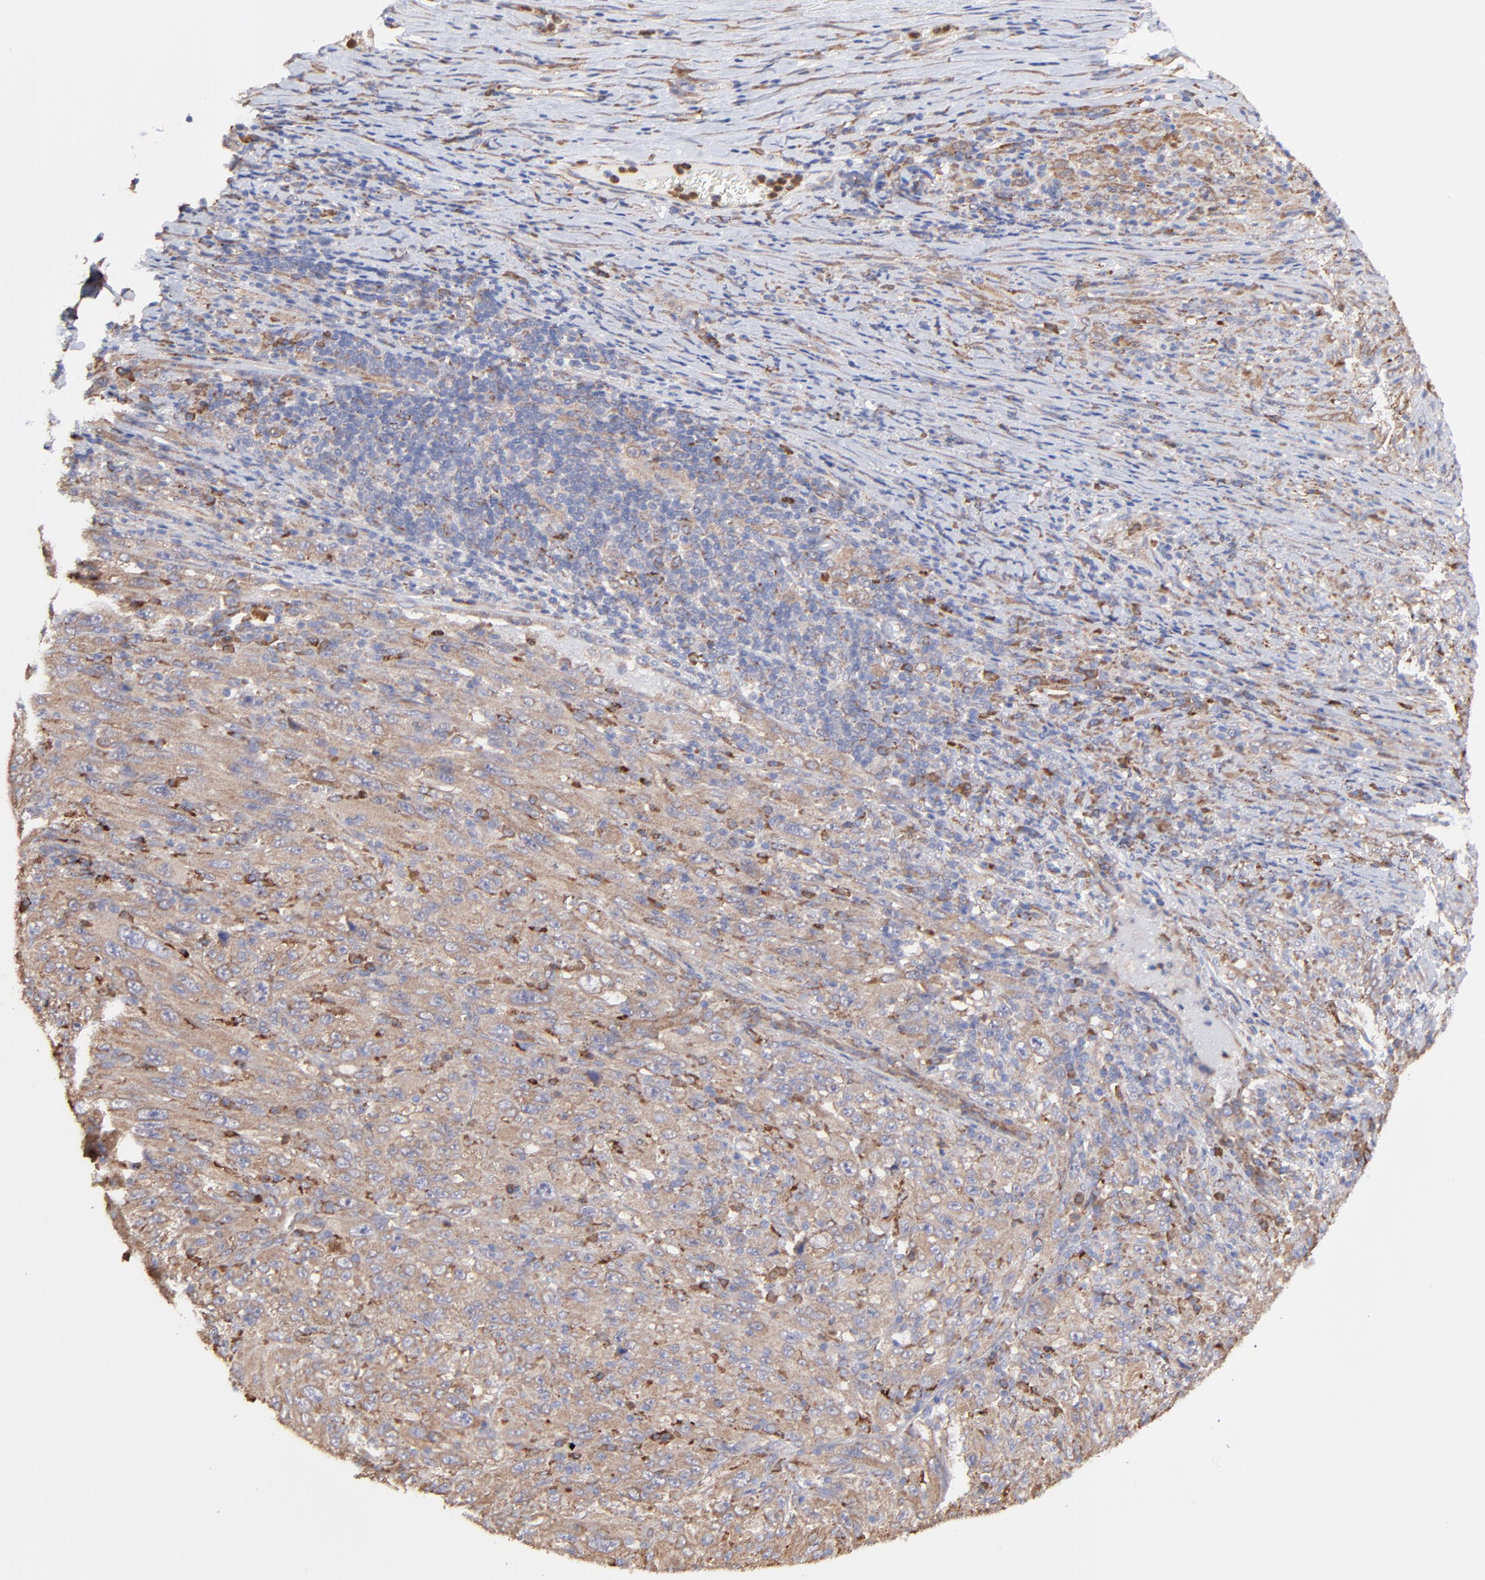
{"staining": {"intensity": "weak", "quantity": ">75%", "location": "cytoplasmic/membranous"}, "tissue": "melanoma", "cell_type": "Tumor cells", "image_type": "cancer", "snomed": [{"axis": "morphology", "description": "Malignant melanoma, Metastatic site"}, {"axis": "topography", "description": "Skin"}], "caption": "Protein staining of melanoma tissue shows weak cytoplasmic/membranous positivity in approximately >75% of tumor cells.", "gene": "PFKM", "patient": {"sex": "female", "age": 56}}